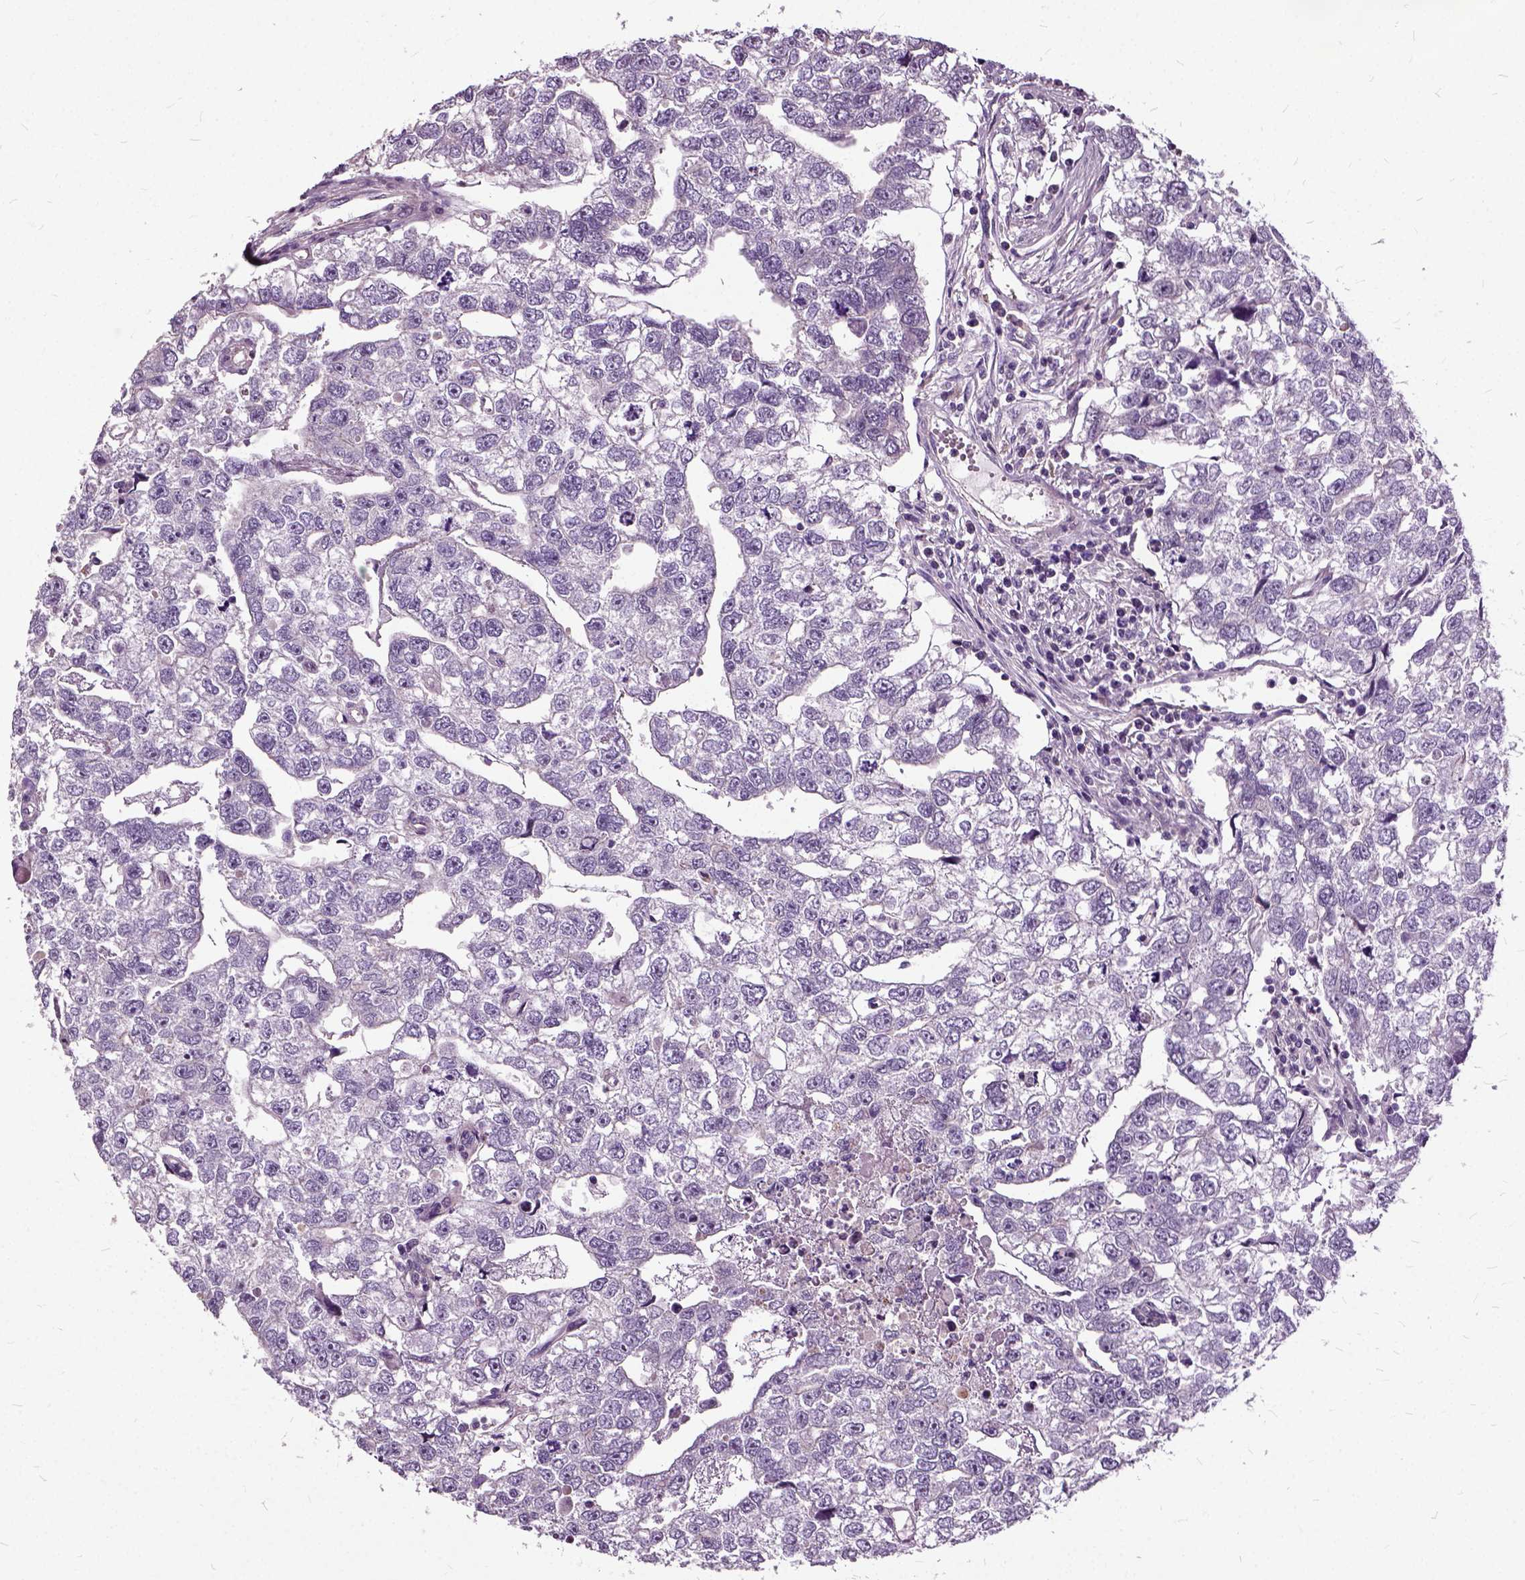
{"staining": {"intensity": "negative", "quantity": "none", "location": "none"}, "tissue": "testis cancer", "cell_type": "Tumor cells", "image_type": "cancer", "snomed": [{"axis": "morphology", "description": "Carcinoma, Embryonal, NOS"}, {"axis": "morphology", "description": "Teratoma, malignant, NOS"}, {"axis": "topography", "description": "Testis"}], "caption": "DAB (3,3'-diaminobenzidine) immunohistochemical staining of malignant teratoma (testis) demonstrates no significant staining in tumor cells.", "gene": "ILRUN", "patient": {"sex": "male", "age": 44}}